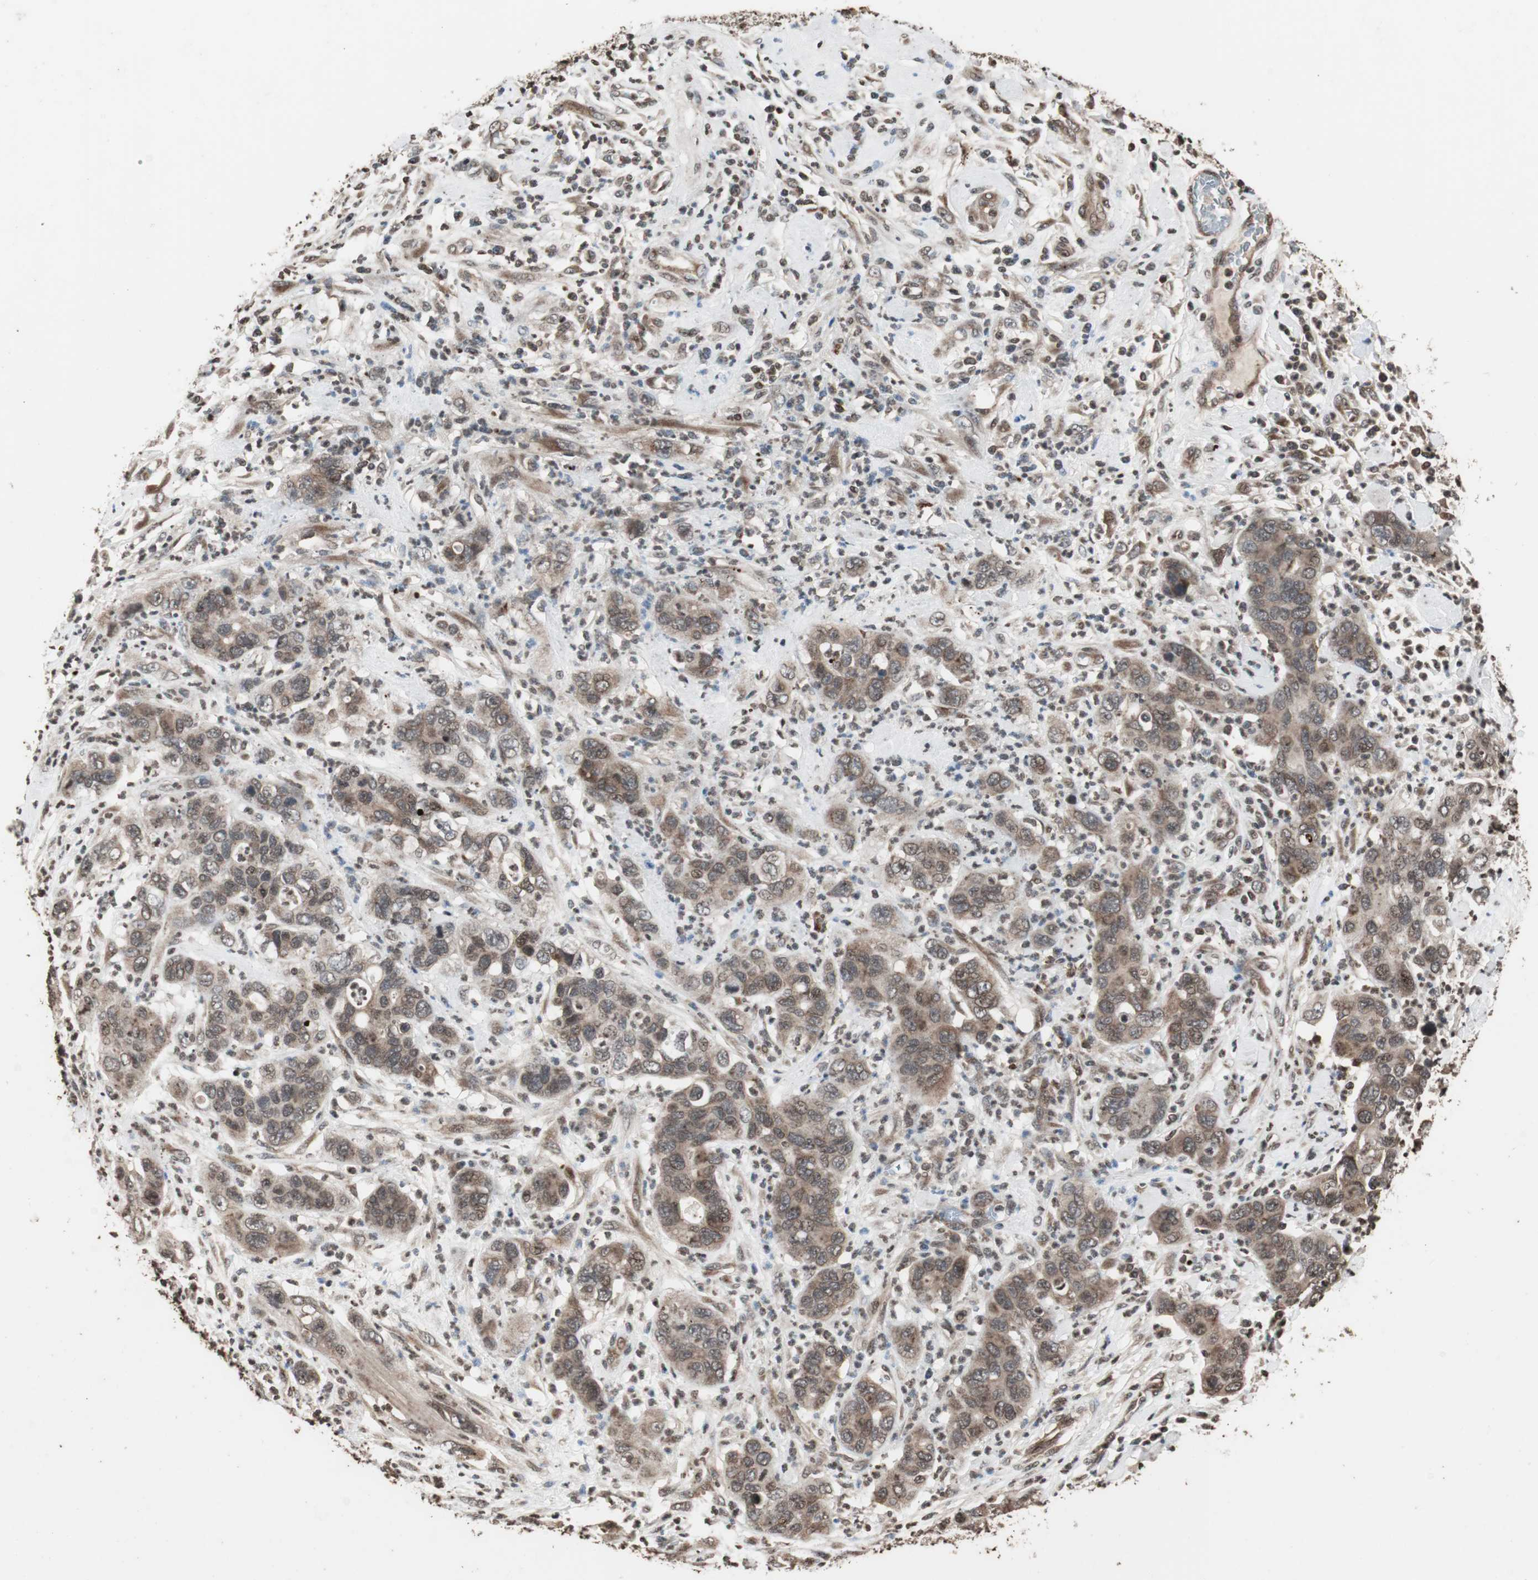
{"staining": {"intensity": "weak", "quantity": "25%-75%", "location": "cytoplasmic/membranous,nuclear"}, "tissue": "pancreatic cancer", "cell_type": "Tumor cells", "image_type": "cancer", "snomed": [{"axis": "morphology", "description": "Adenocarcinoma, NOS"}, {"axis": "topography", "description": "Pancreas"}], "caption": "Protein staining of pancreatic adenocarcinoma tissue shows weak cytoplasmic/membranous and nuclear staining in approximately 25%-75% of tumor cells.", "gene": "ZFC3H1", "patient": {"sex": "female", "age": 71}}